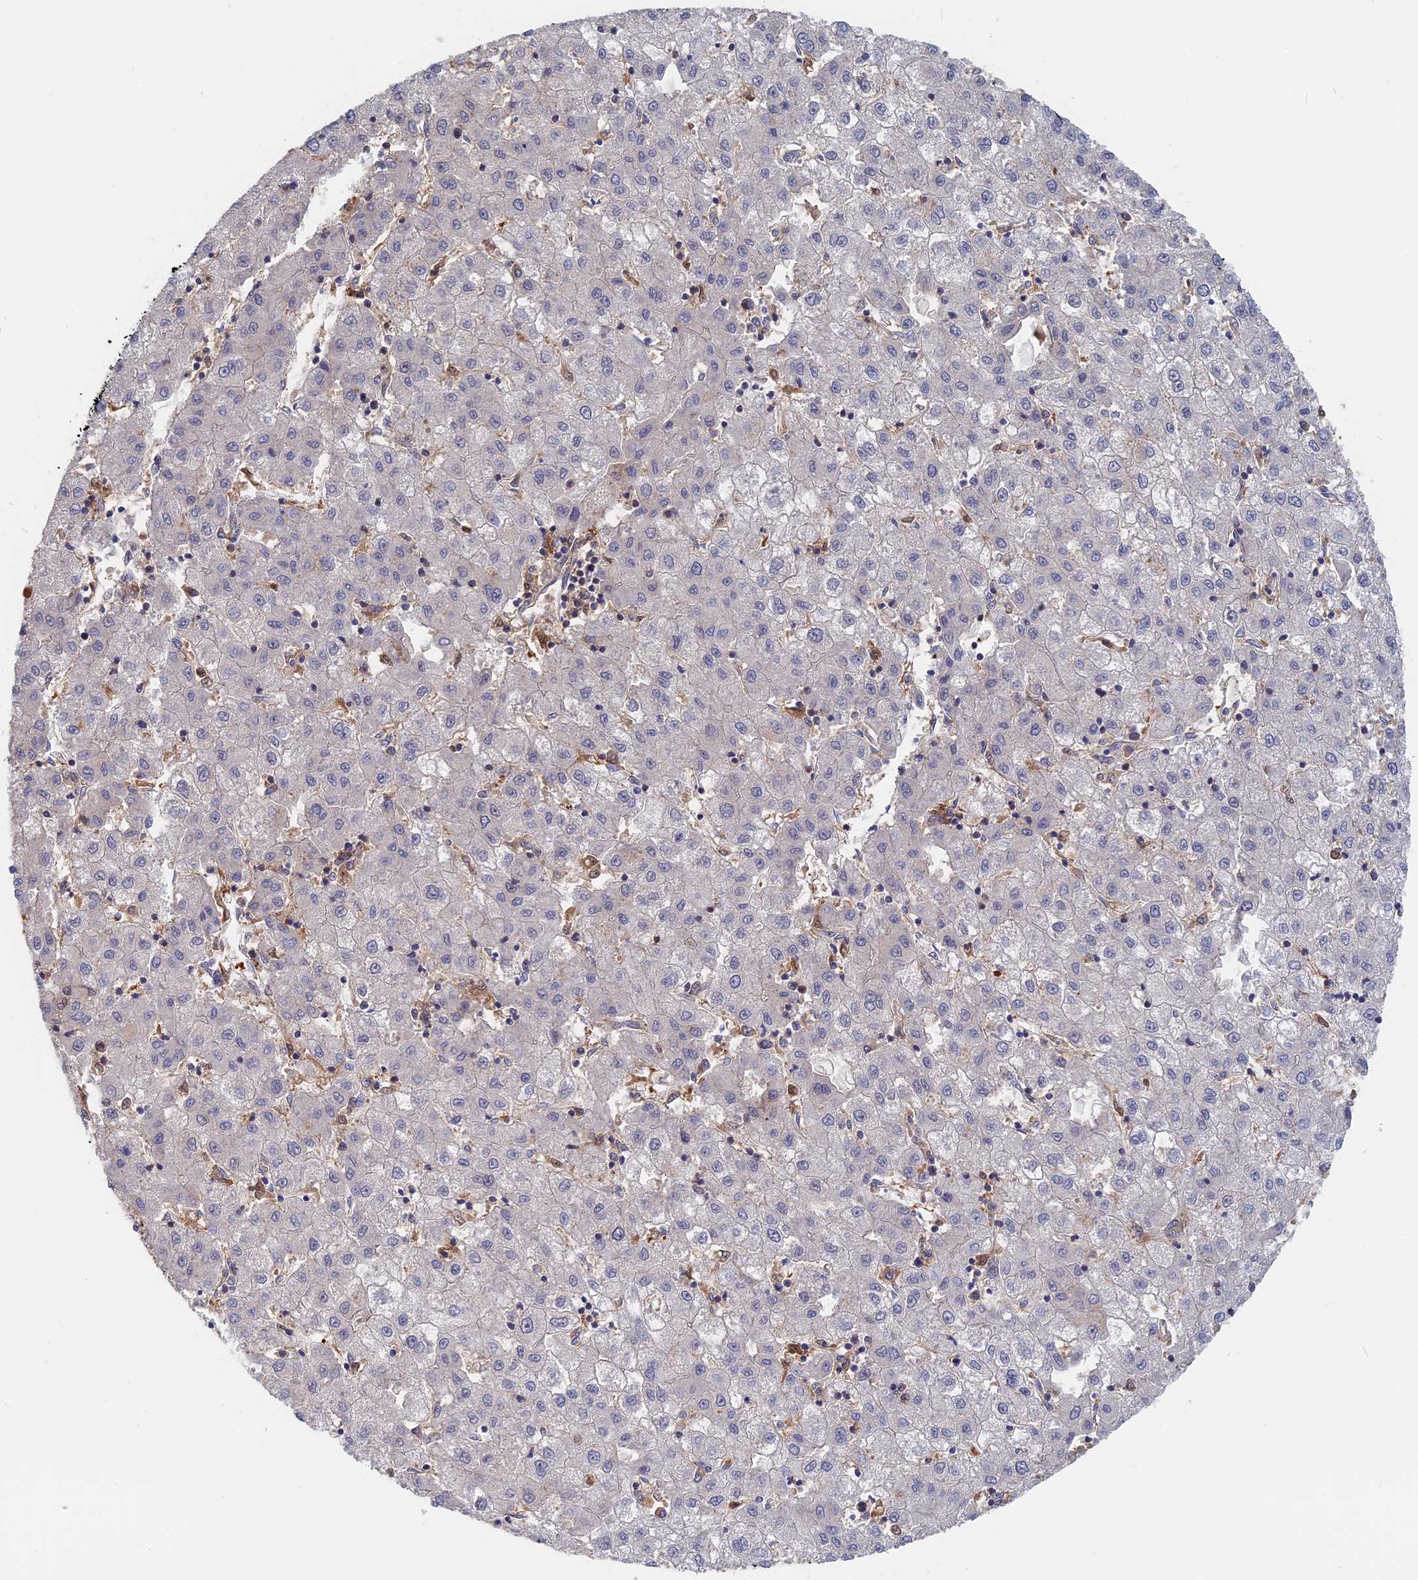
{"staining": {"intensity": "negative", "quantity": "none", "location": "none"}, "tissue": "liver cancer", "cell_type": "Tumor cells", "image_type": "cancer", "snomed": [{"axis": "morphology", "description": "Carcinoma, Hepatocellular, NOS"}, {"axis": "topography", "description": "Liver"}], "caption": "Immunohistochemical staining of human hepatocellular carcinoma (liver) exhibits no significant positivity in tumor cells.", "gene": "BLVRA", "patient": {"sex": "male", "age": 72}}